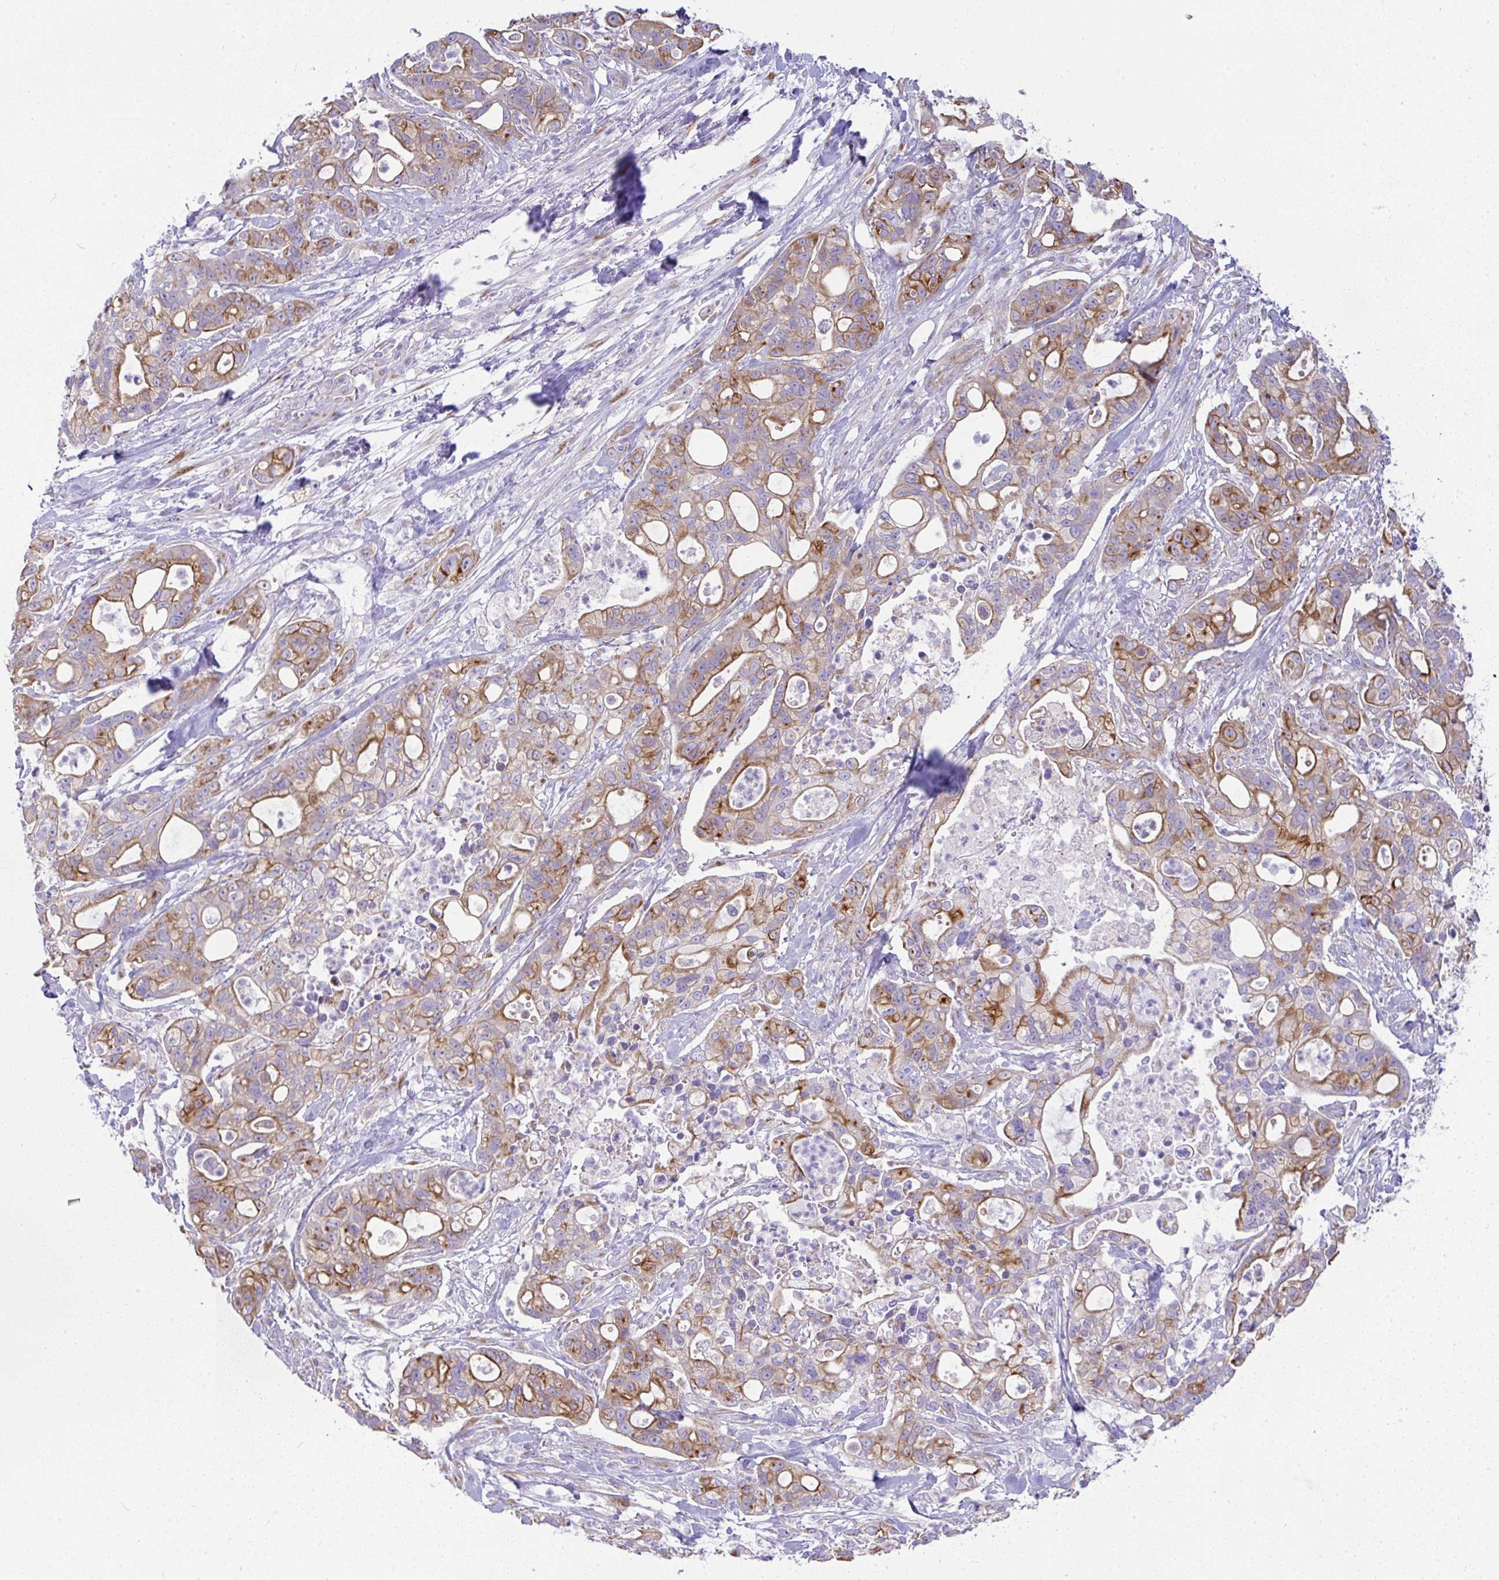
{"staining": {"intensity": "moderate", "quantity": ">75%", "location": "cytoplasmic/membranous"}, "tissue": "pancreatic cancer", "cell_type": "Tumor cells", "image_type": "cancer", "snomed": [{"axis": "morphology", "description": "Adenocarcinoma, NOS"}, {"axis": "topography", "description": "Pancreas"}], "caption": "Adenocarcinoma (pancreatic) stained with a brown dye displays moderate cytoplasmic/membranous positive positivity in about >75% of tumor cells.", "gene": "FAM177A1", "patient": {"sex": "female", "age": 69}}